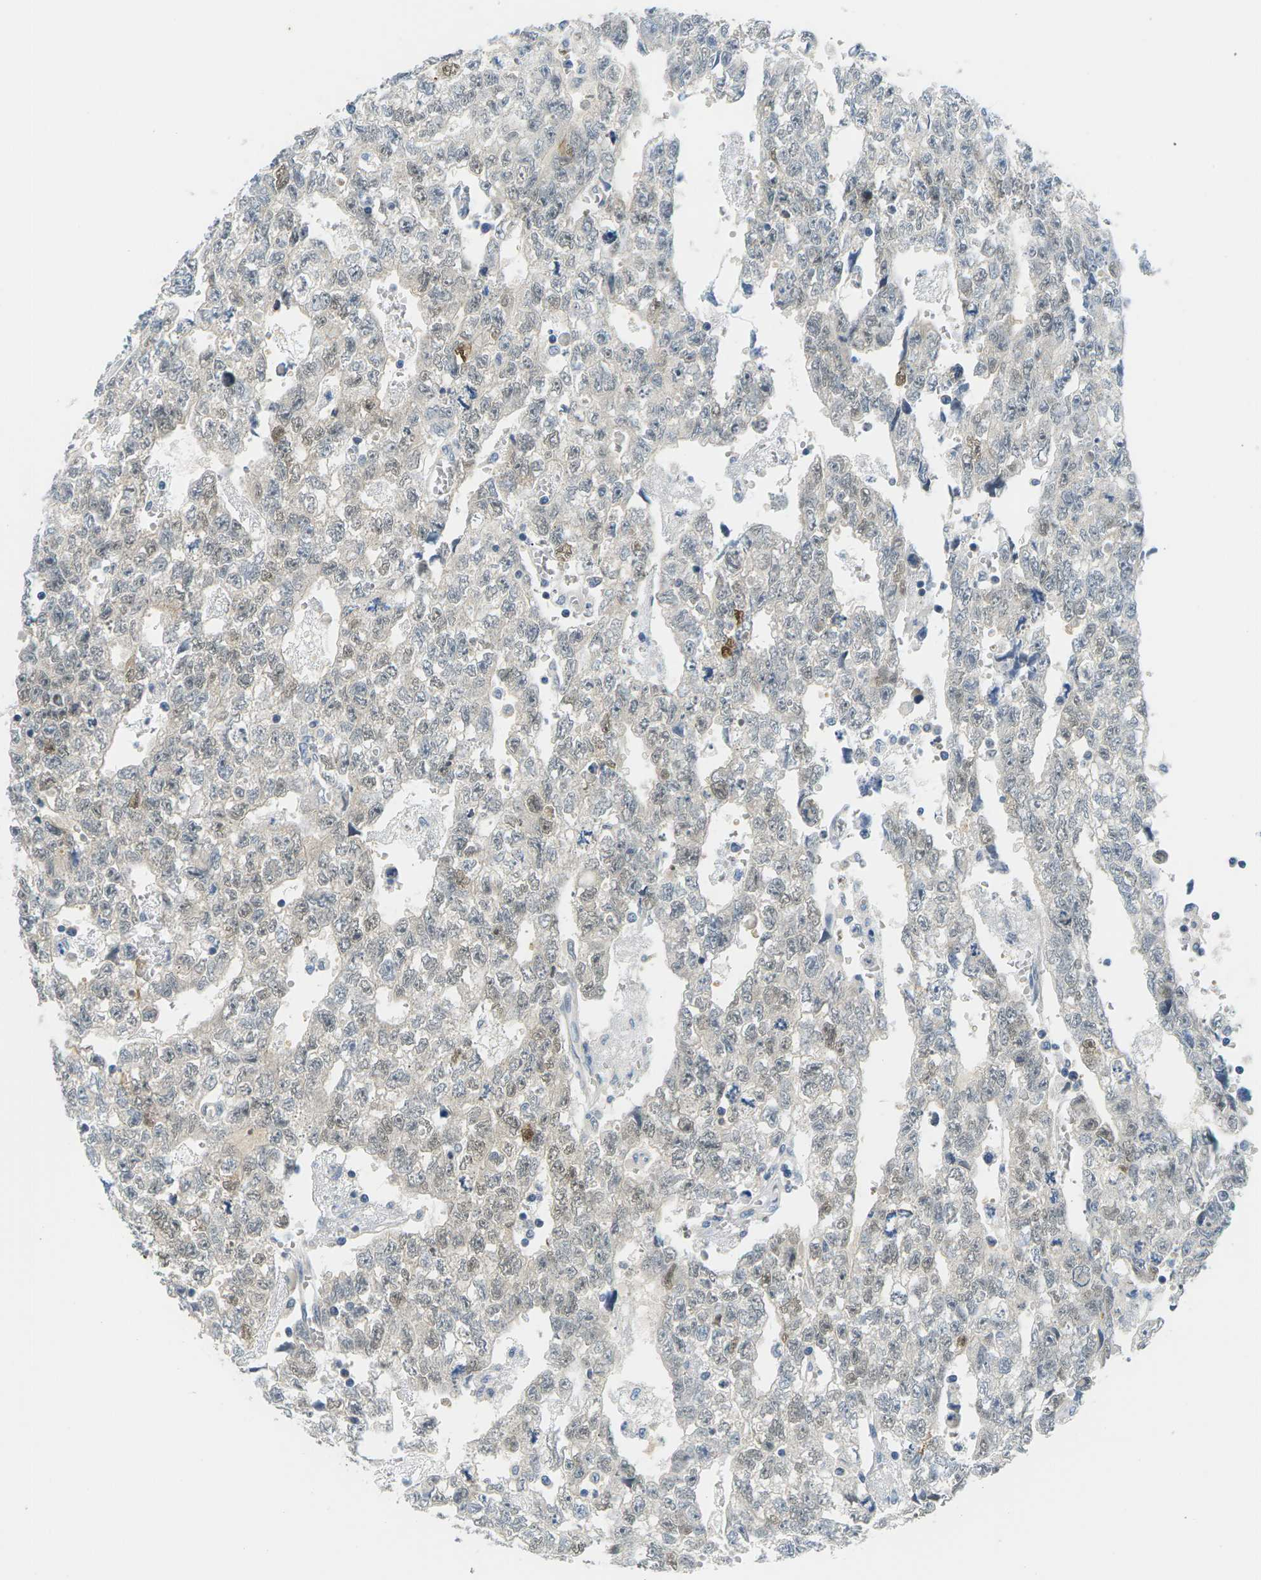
{"staining": {"intensity": "weak", "quantity": "<25%", "location": "nuclear"}, "tissue": "testis cancer", "cell_type": "Tumor cells", "image_type": "cancer", "snomed": [{"axis": "morphology", "description": "Seminoma, NOS"}, {"axis": "morphology", "description": "Carcinoma, Embryonal, NOS"}, {"axis": "topography", "description": "Testis"}], "caption": "Immunohistochemical staining of testis cancer (embryonal carcinoma) exhibits no significant staining in tumor cells.", "gene": "PSAT1", "patient": {"sex": "male", "age": 38}}